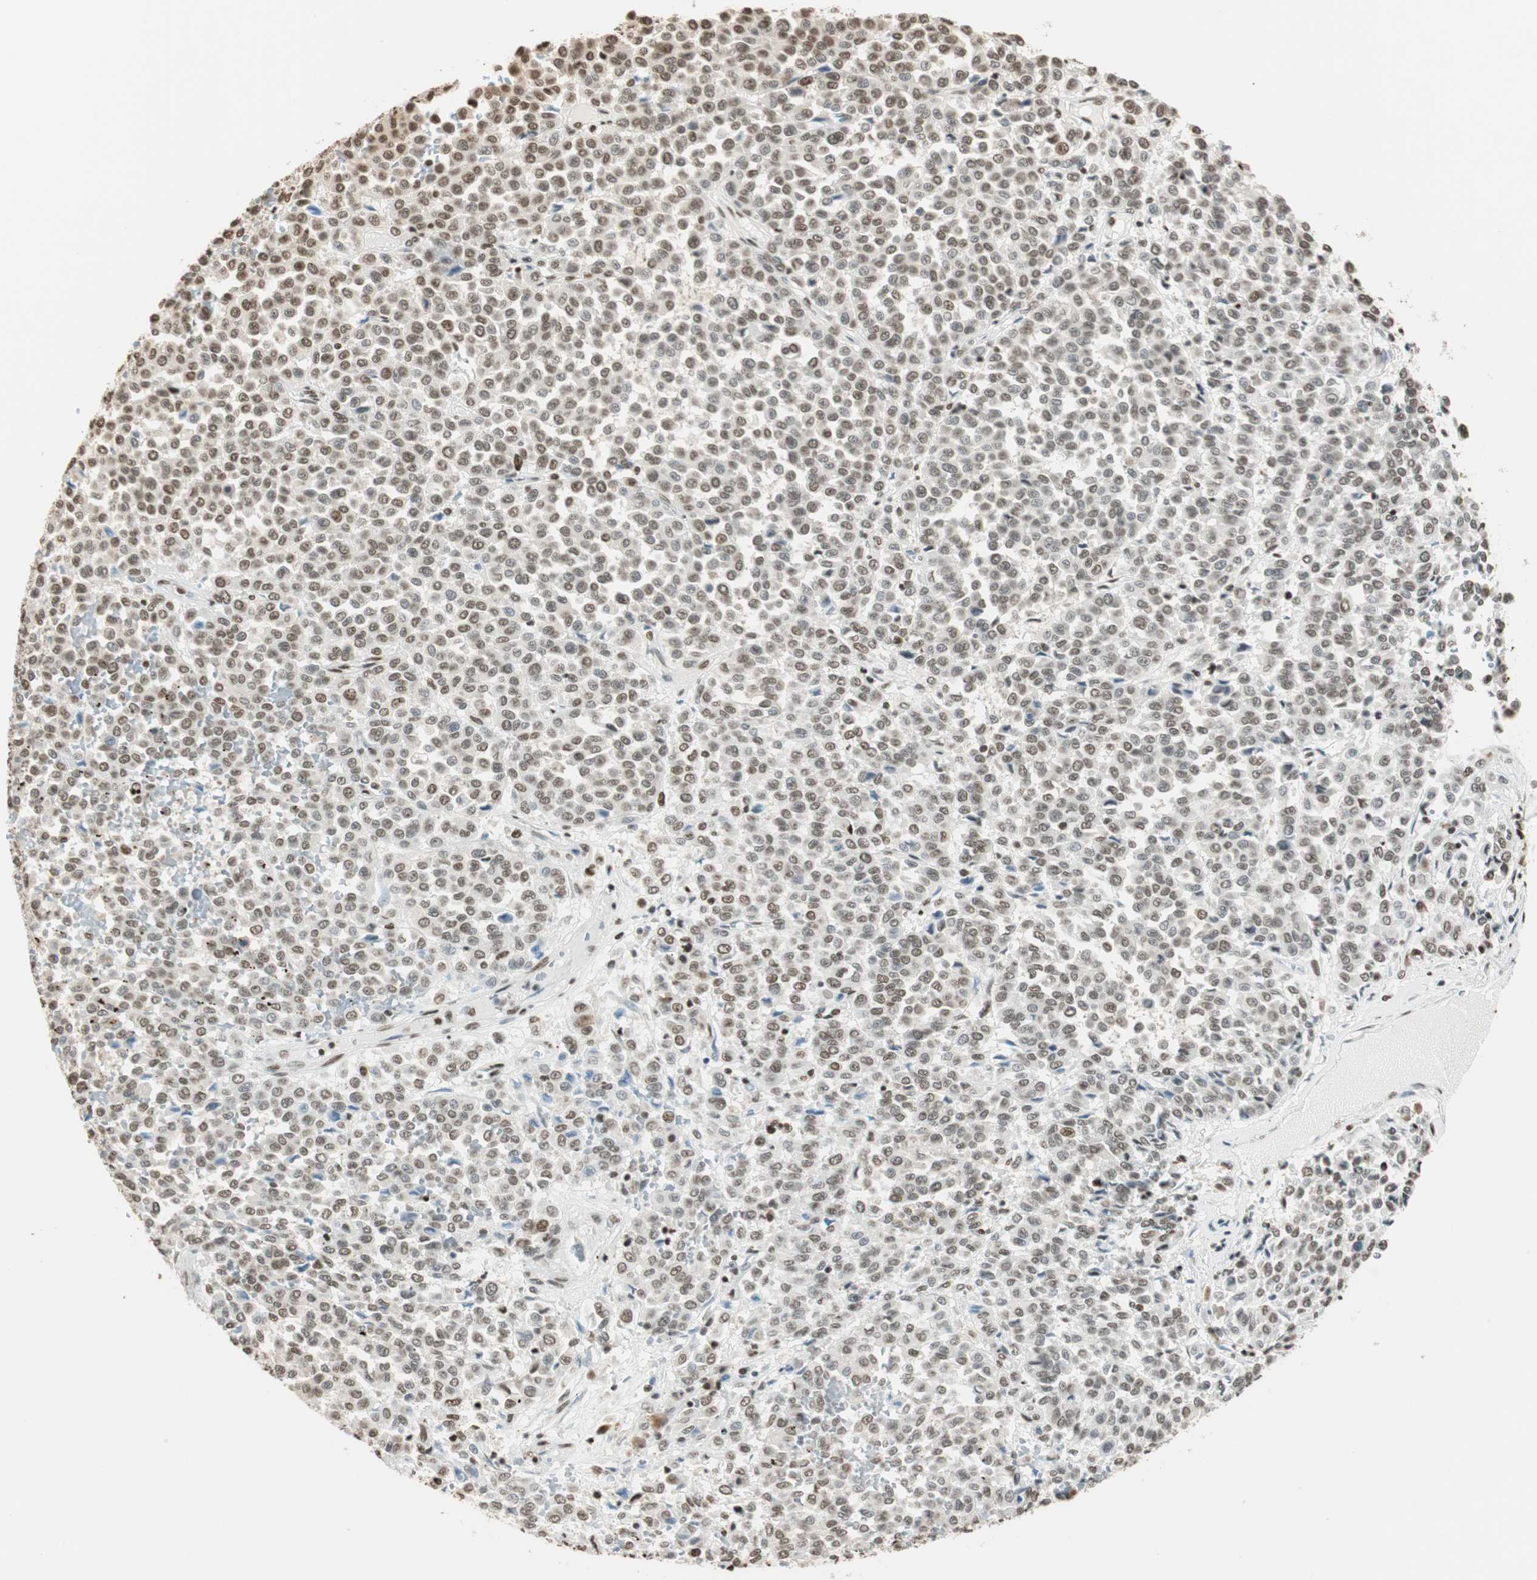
{"staining": {"intensity": "weak", "quantity": "<25%", "location": "cytoplasmic/membranous,nuclear"}, "tissue": "melanoma", "cell_type": "Tumor cells", "image_type": "cancer", "snomed": [{"axis": "morphology", "description": "Malignant melanoma, Metastatic site"}, {"axis": "topography", "description": "Pancreas"}], "caption": "A micrograph of human malignant melanoma (metastatic site) is negative for staining in tumor cells.", "gene": "FANCG", "patient": {"sex": "female", "age": 30}}